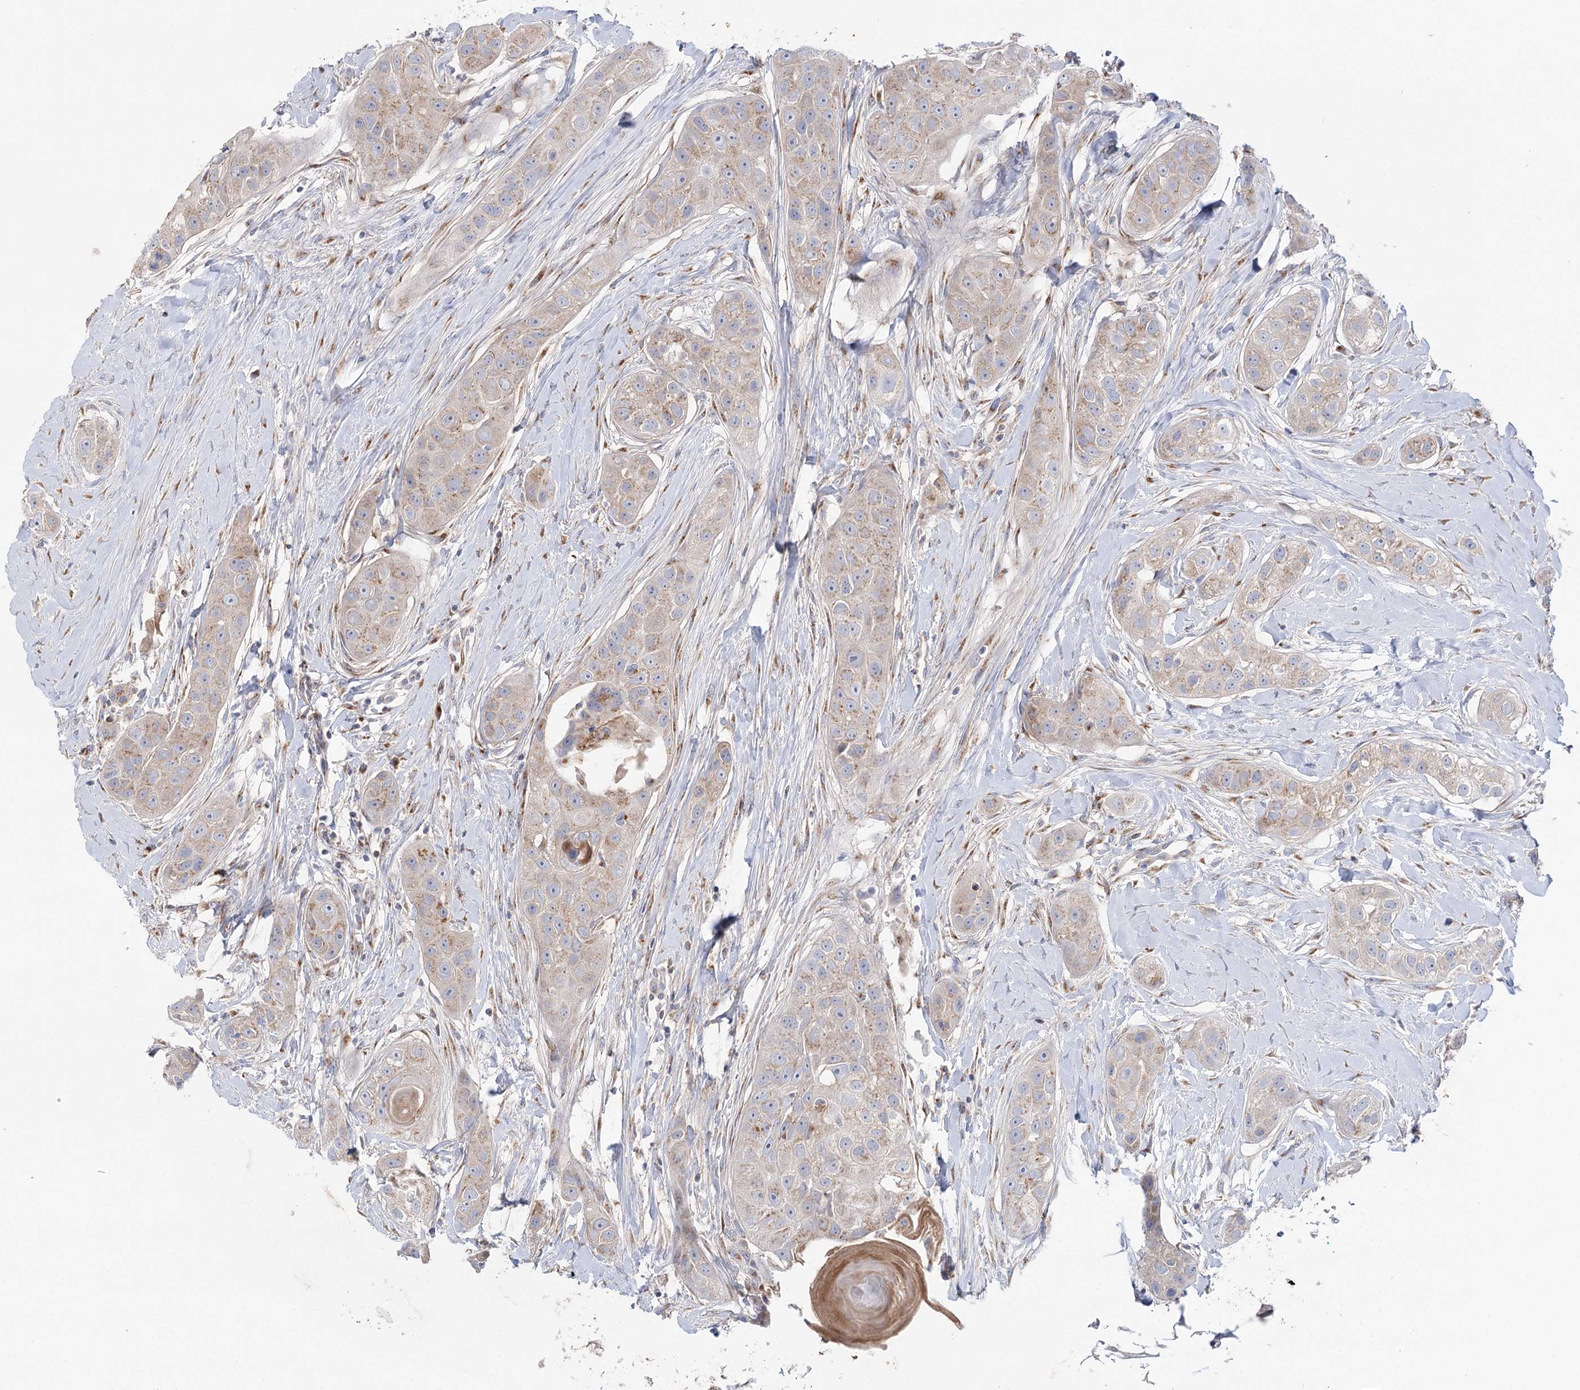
{"staining": {"intensity": "weak", "quantity": "25%-75%", "location": "cytoplasmic/membranous"}, "tissue": "head and neck cancer", "cell_type": "Tumor cells", "image_type": "cancer", "snomed": [{"axis": "morphology", "description": "Normal tissue, NOS"}, {"axis": "morphology", "description": "Squamous cell carcinoma, NOS"}, {"axis": "topography", "description": "Skeletal muscle"}, {"axis": "topography", "description": "Head-Neck"}], "caption": "Protein staining displays weak cytoplasmic/membranous staining in approximately 25%-75% of tumor cells in head and neck squamous cell carcinoma. (IHC, brightfield microscopy, high magnification).", "gene": "GBF1", "patient": {"sex": "male", "age": 51}}